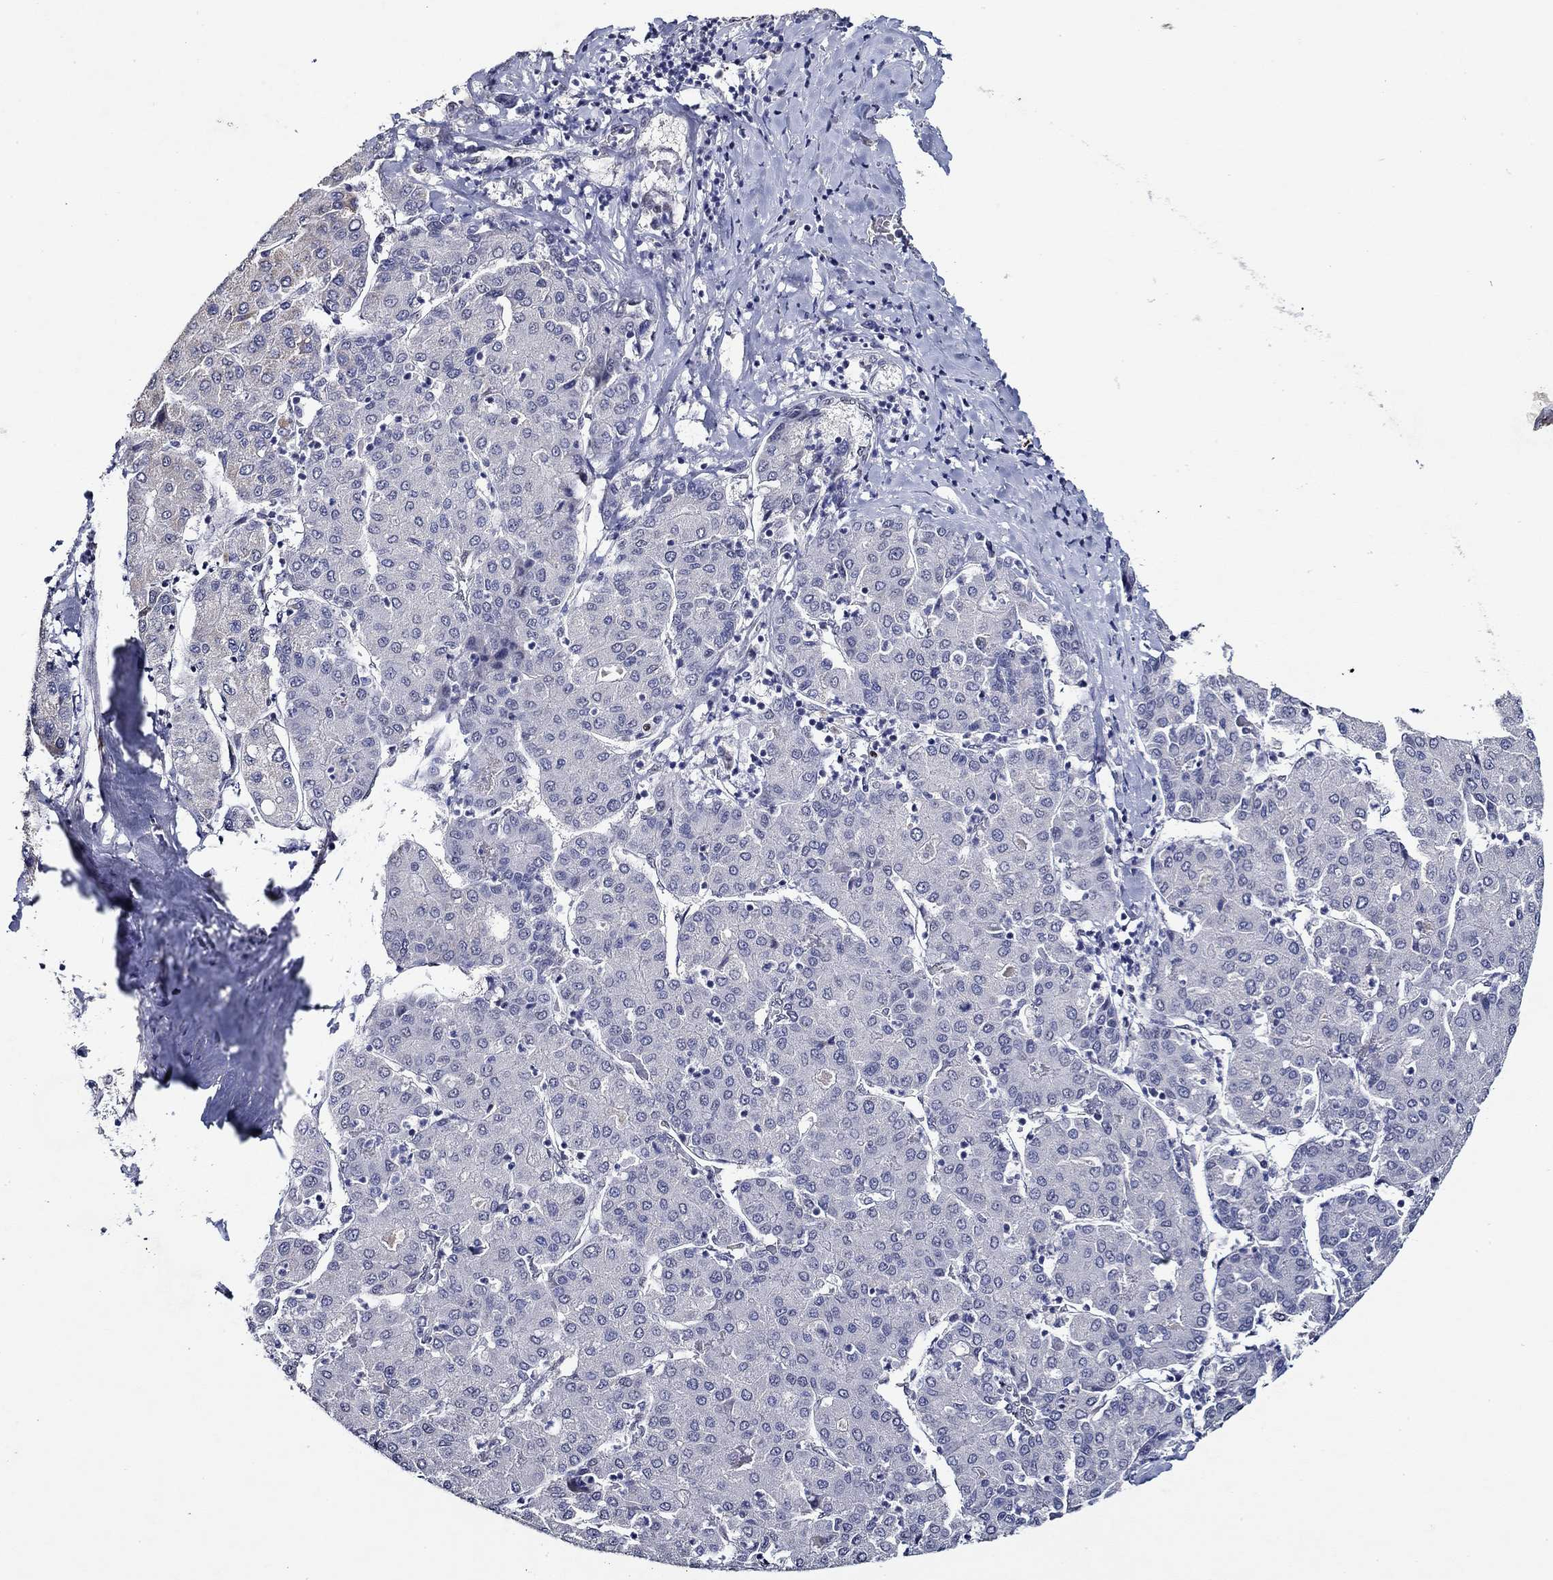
{"staining": {"intensity": "negative", "quantity": "none", "location": "none"}, "tissue": "liver cancer", "cell_type": "Tumor cells", "image_type": "cancer", "snomed": [{"axis": "morphology", "description": "Carcinoma, Hepatocellular, NOS"}, {"axis": "topography", "description": "Liver"}], "caption": "Immunohistochemistry (IHC) image of human liver cancer stained for a protein (brown), which displays no expression in tumor cells. (Stains: DAB IHC with hematoxylin counter stain, Microscopy: brightfield microscopy at high magnification).", "gene": "GATA2", "patient": {"sex": "male", "age": 65}}